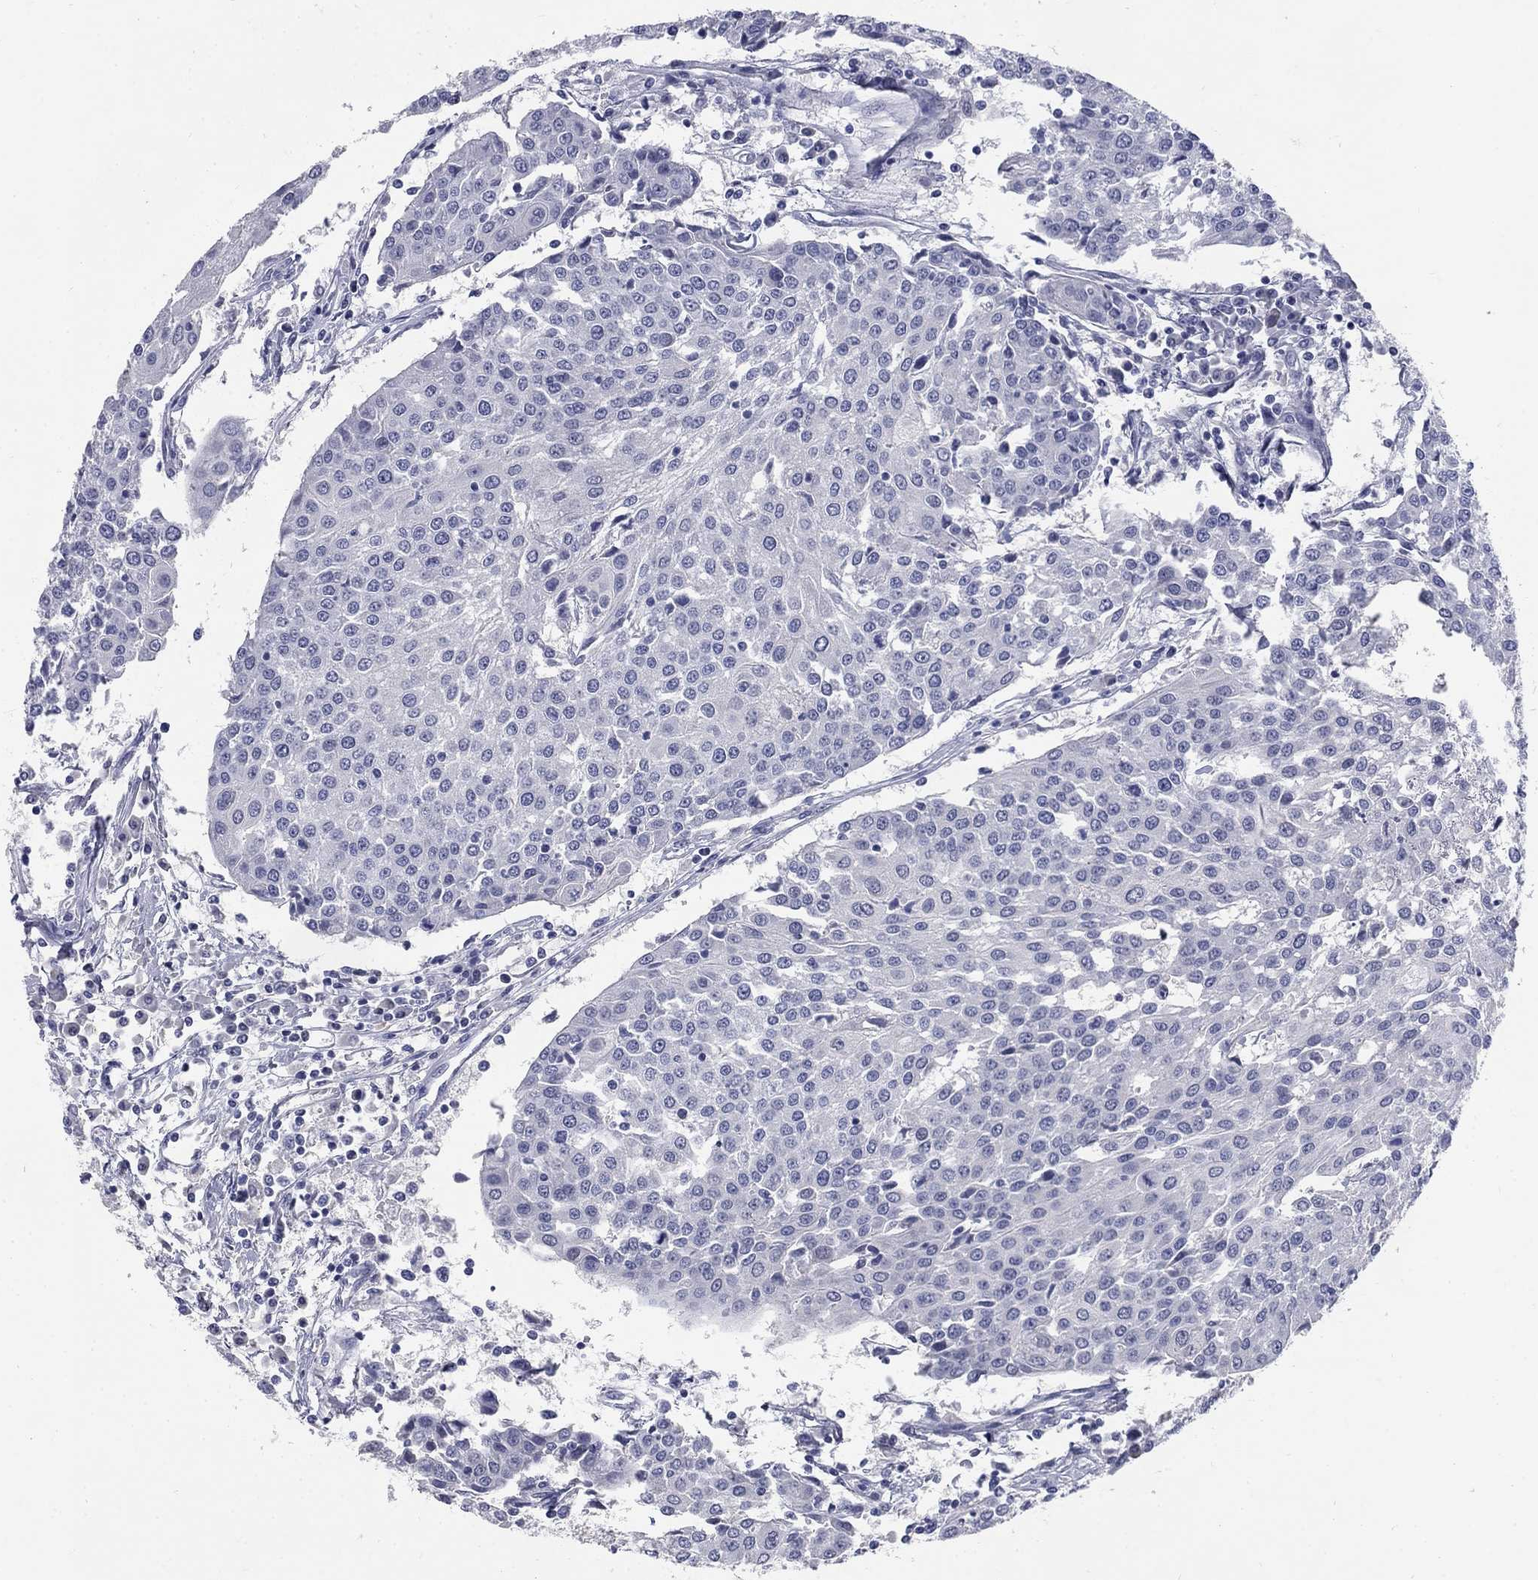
{"staining": {"intensity": "negative", "quantity": "none", "location": "none"}, "tissue": "urothelial cancer", "cell_type": "Tumor cells", "image_type": "cancer", "snomed": [{"axis": "morphology", "description": "Urothelial carcinoma, High grade"}, {"axis": "topography", "description": "Urinary bladder"}], "caption": "Tumor cells are negative for brown protein staining in urothelial cancer.", "gene": "ELAVL4", "patient": {"sex": "female", "age": 85}}